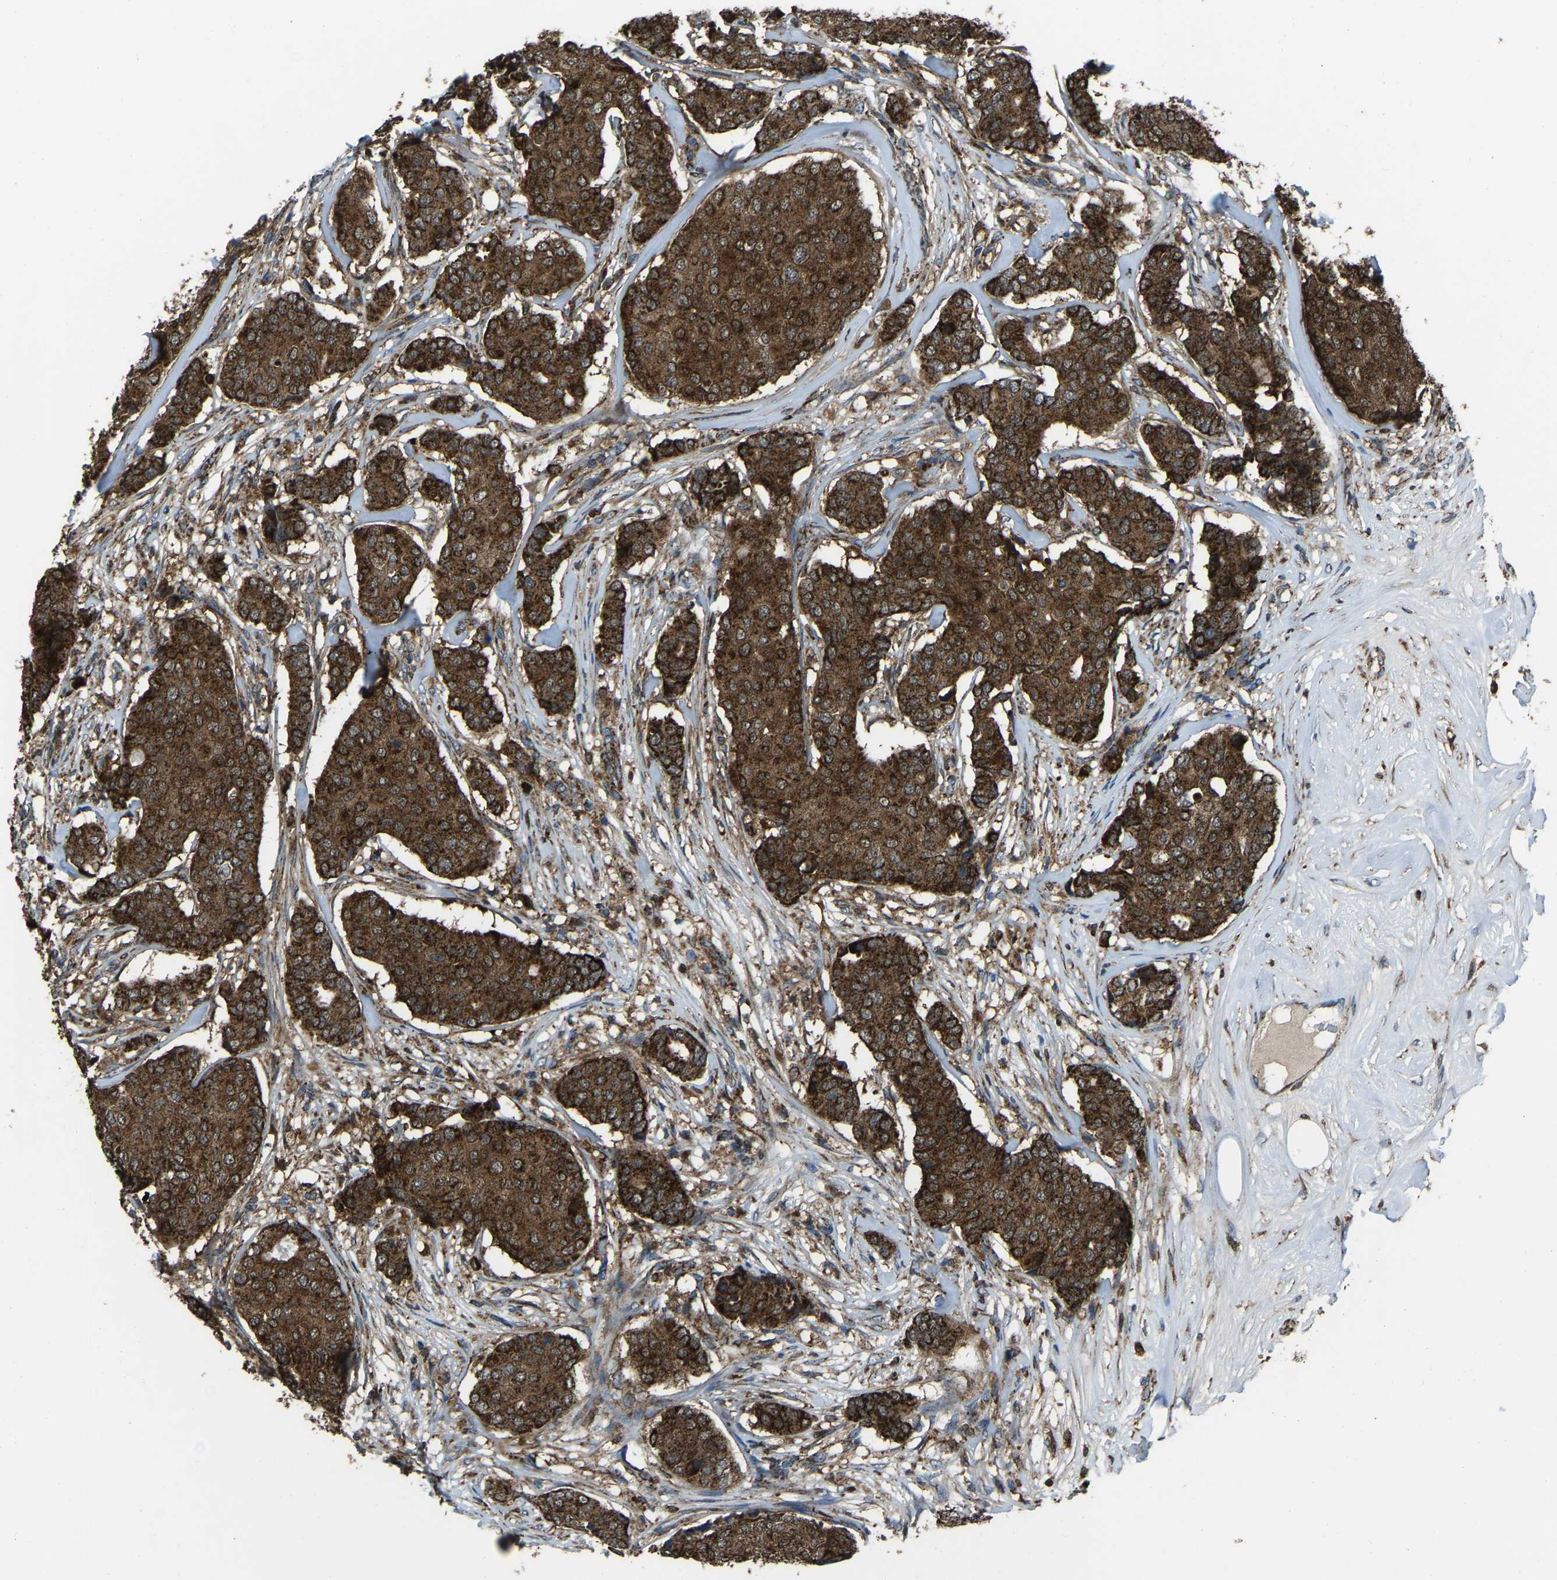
{"staining": {"intensity": "strong", "quantity": ">75%", "location": "cytoplasmic/membranous"}, "tissue": "breast cancer", "cell_type": "Tumor cells", "image_type": "cancer", "snomed": [{"axis": "morphology", "description": "Duct carcinoma"}, {"axis": "topography", "description": "Breast"}], "caption": "This image exhibits immunohistochemistry (IHC) staining of human breast cancer (infiltrating ductal carcinoma), with high strong cytoplasmic/membranous expression in about >75% of tumor cells.", "gene": "AKR1A1", "patient": {"sex": "female", "age": 75}}